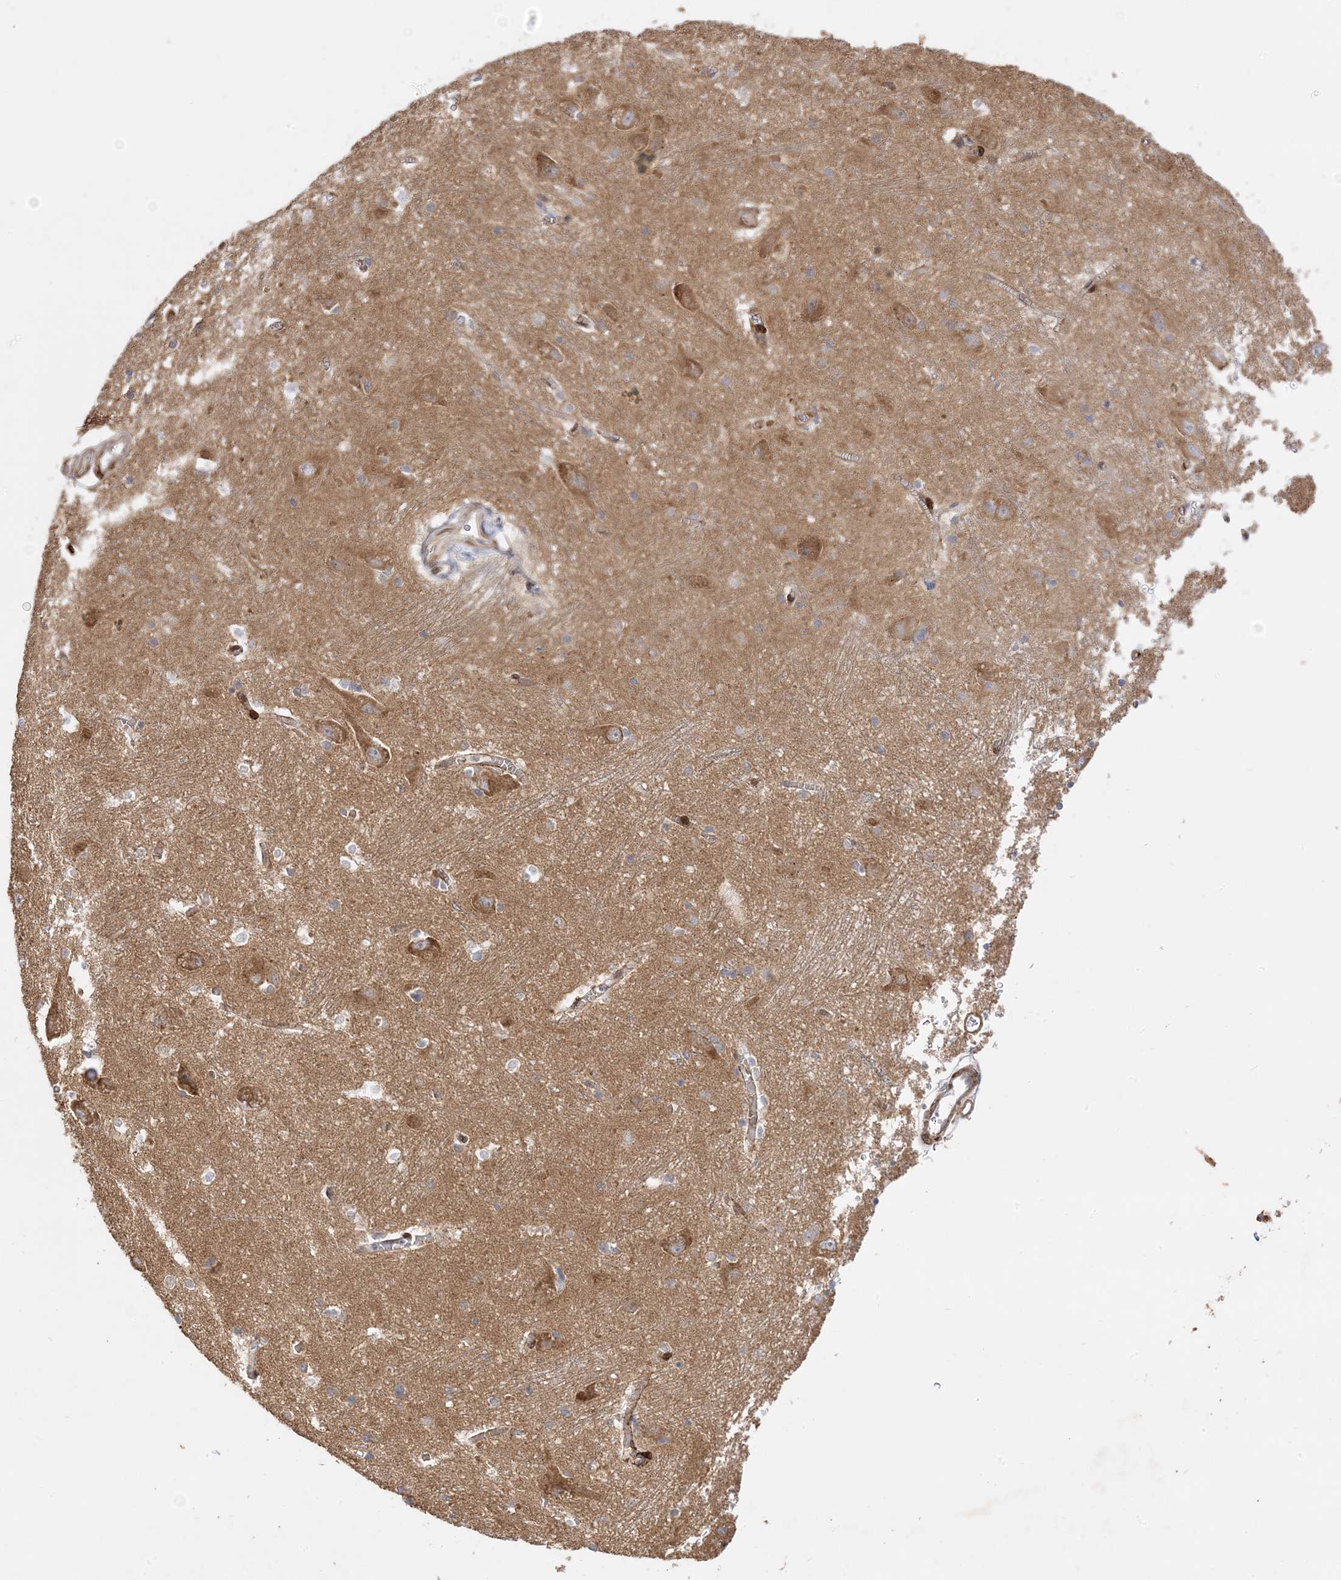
{"staining": {"intensity": "weak", "quantity": "<25%", "location": "cytoplasmic/membranous"}, "tissue": "caudate", "cell_type": "Glial cells", "image_type": "normal", "snomed": [{"axis": "morphology", "description": "Normal tissue, NOS"}, {"axis": "topography", "description": "Lateral ventricle wall"}], "caption": "Immunohistochemical staining of unremarkable human caudate reveals no significant expression in glial cells.", "gene": "C2CD2", "patient": {"sex": "male", "age": 37}}